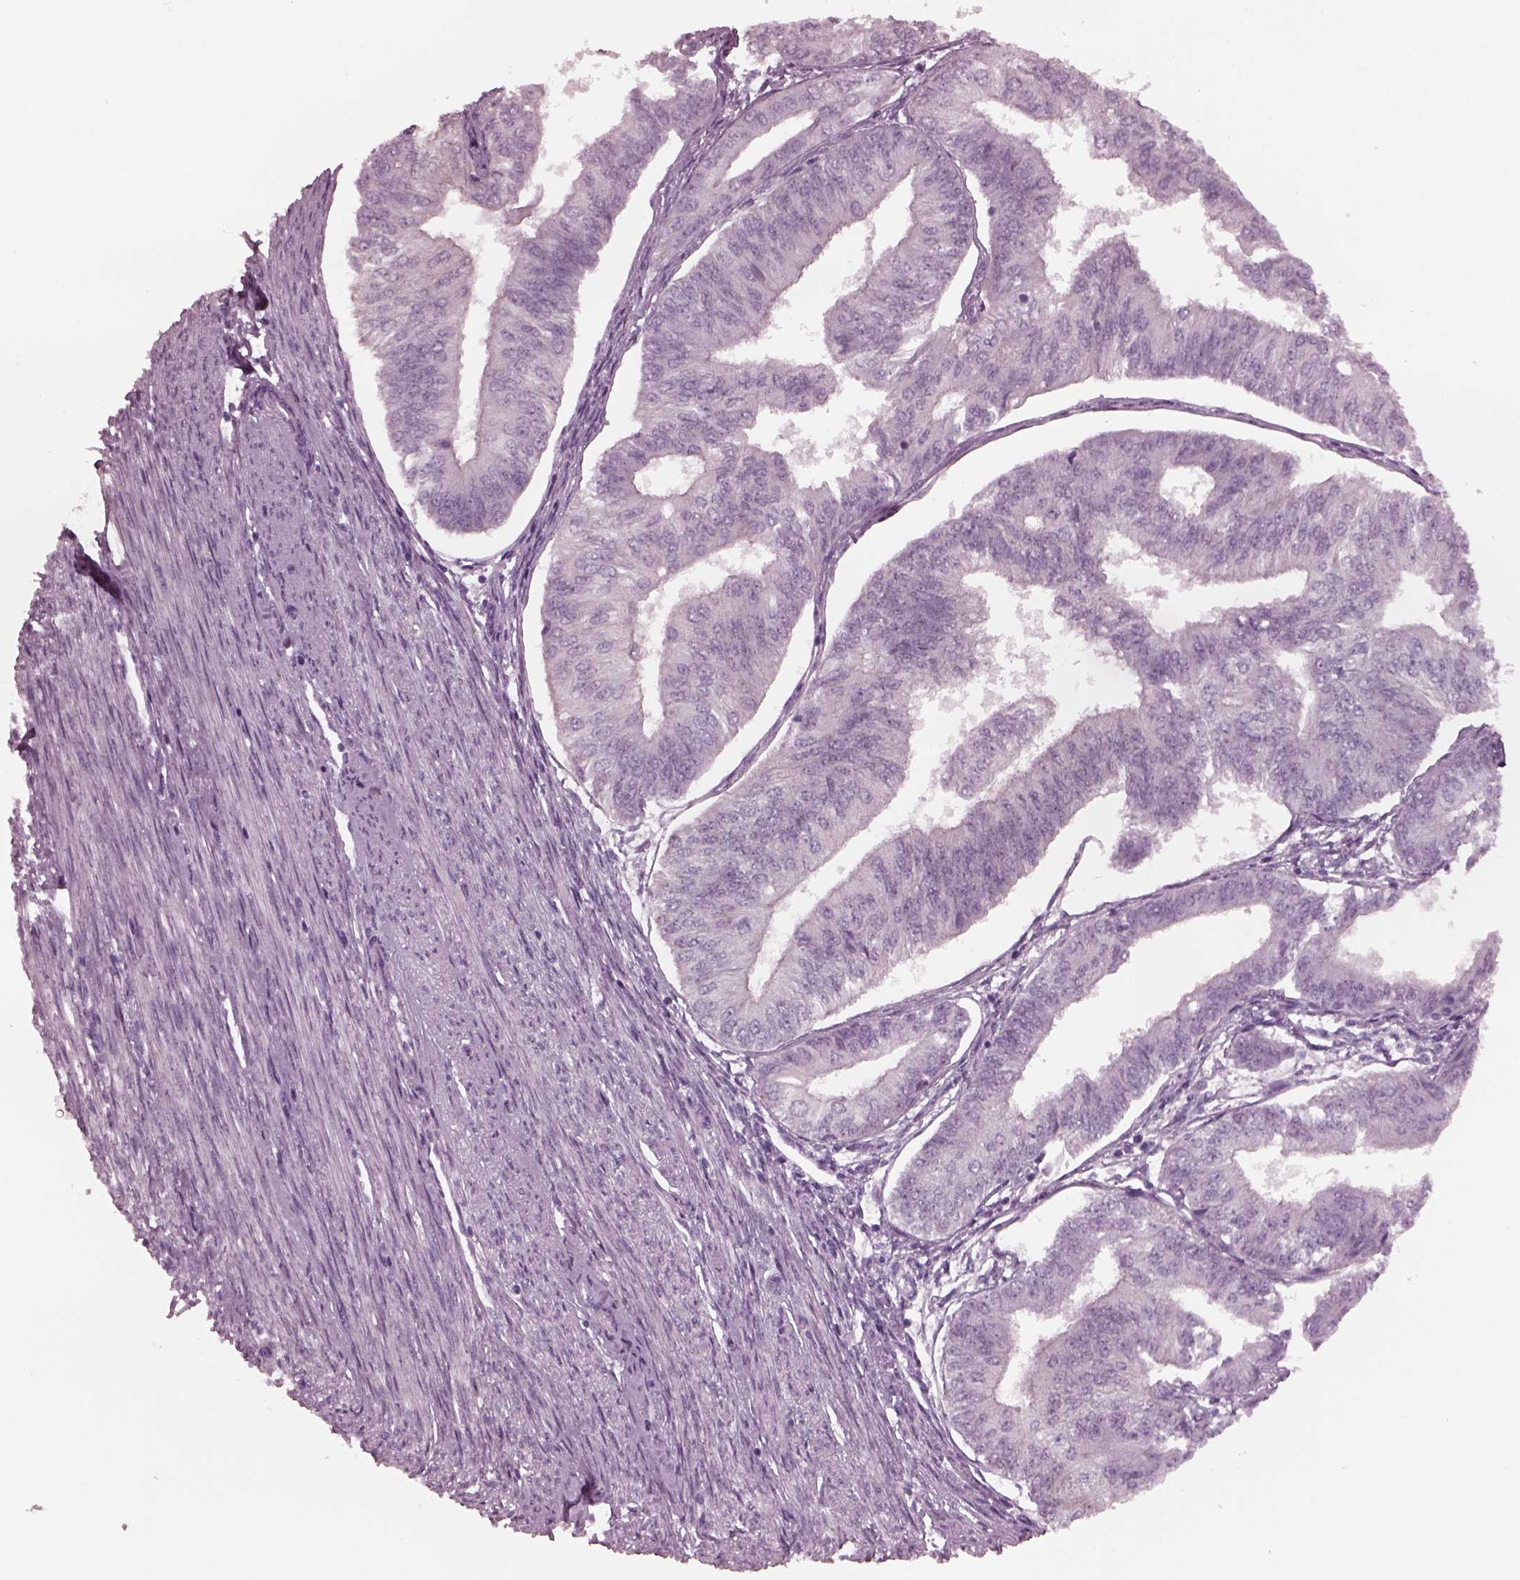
{"staining": {"intensity": "negative", "quantity": "none", "location": "none"}, "tissue": "endometrial cancer", "cell_type": "Tumor cells", "image_type": "cancer", "snomed": [{"axis": "morphology", "description": "Adenocarcinoma, NOS"}, {"axis": "topography", "description": "Endometrium"}], "caption": "Tumor cells show no significant positivity in endometrial adenocarcinoma. Nuclei are stained in blue.", "gene": "YY2", "patient": {"sex": "female", "age": 58}}